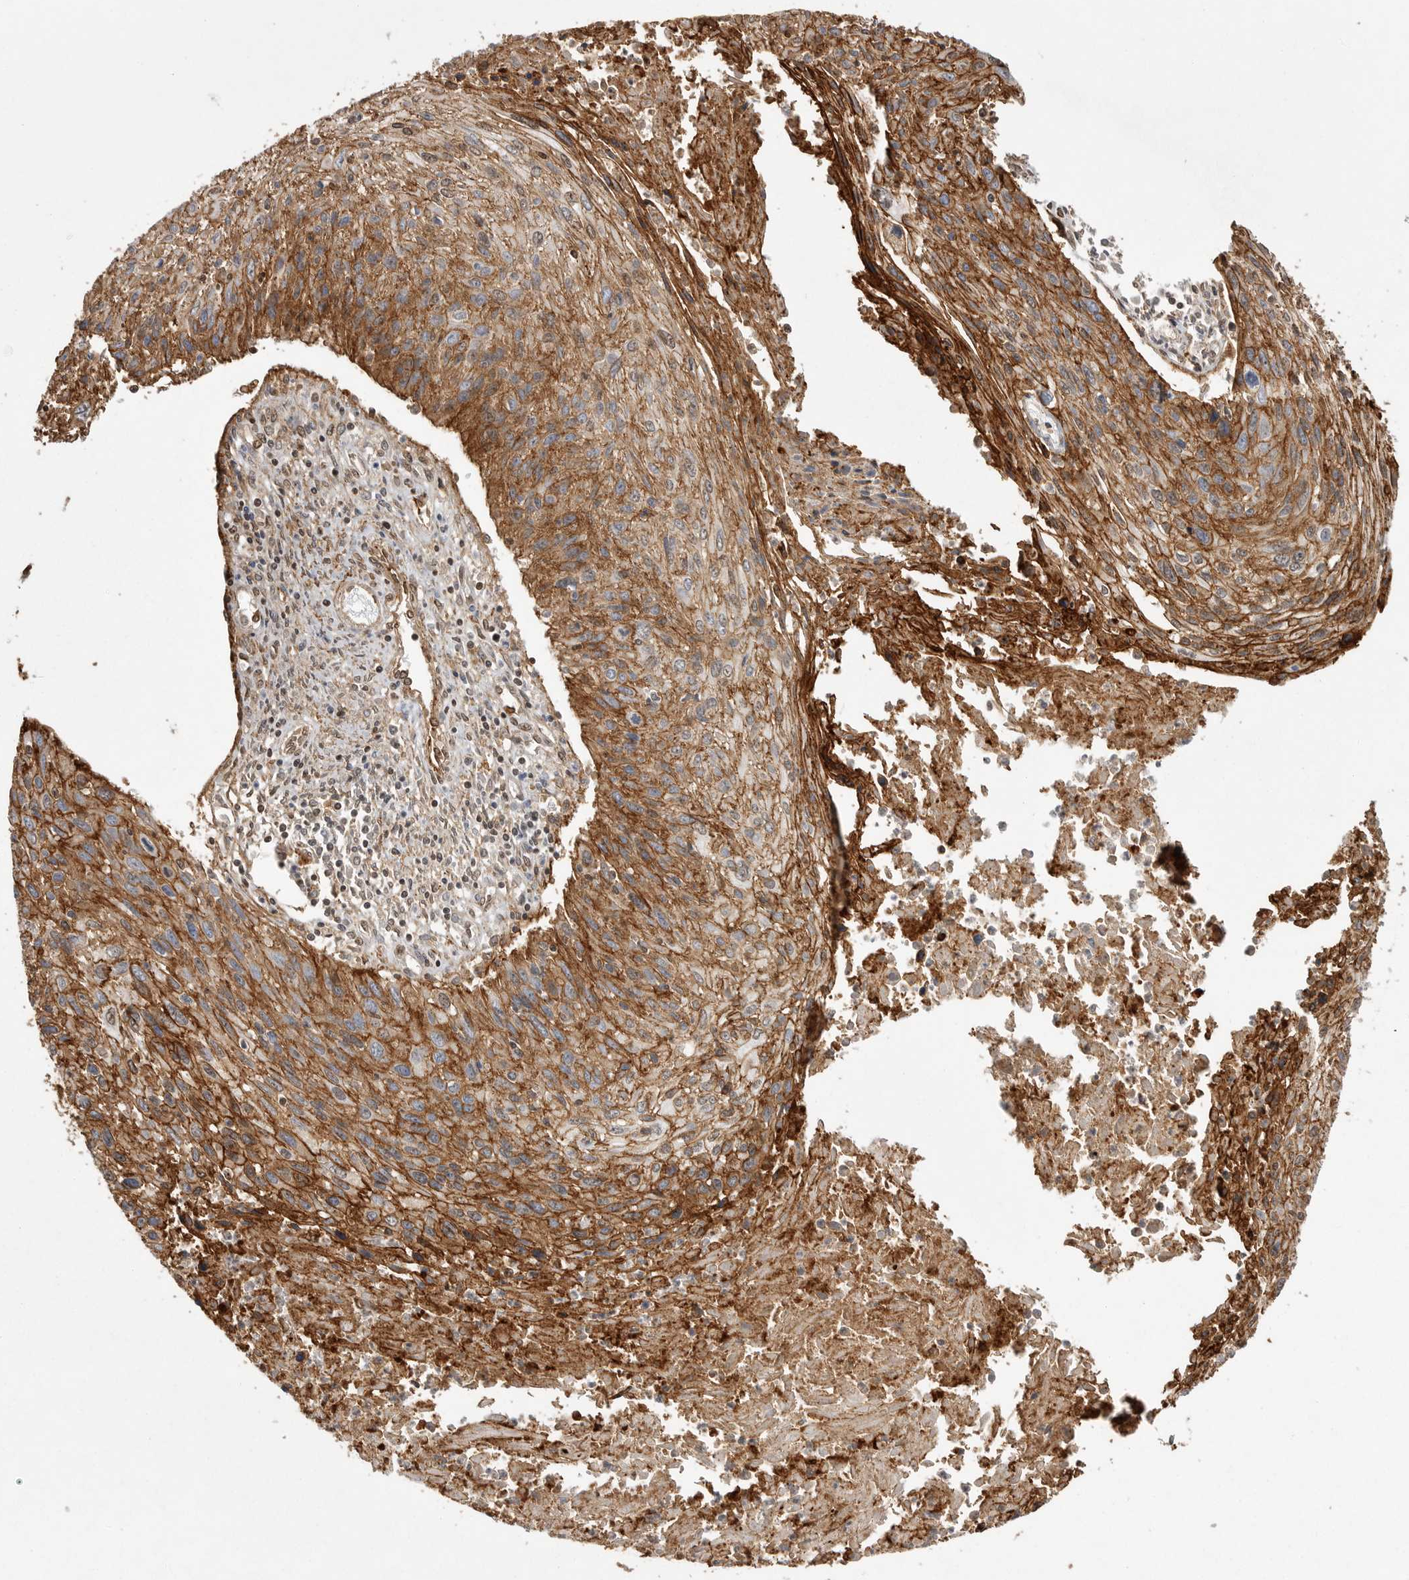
{"staining": {"intensity": "strong", "quantity": ">75%", "location": "cytoplasmic/membranous"}, "tissue": "cervical cancer", "cell_type": "Tumor cells", "image_type": "cancer", "snomed": [{"axis": "morphology", "description": "Squamous cell carcinoma, NOS"}, {"axis": "topography", "description": "Cervix"}], "caption": "This histopathology image exhibits squamous cell carcinoma (cervical) stained with immunohistochemistry to label a protein in brown. The cytoplasmic/membranous of tumor cells show strong positivity for the protein. Nuclei are counter-stained blue.", "gene": "NECTIN1", "patient": {"sex": "female", "age": 51}}